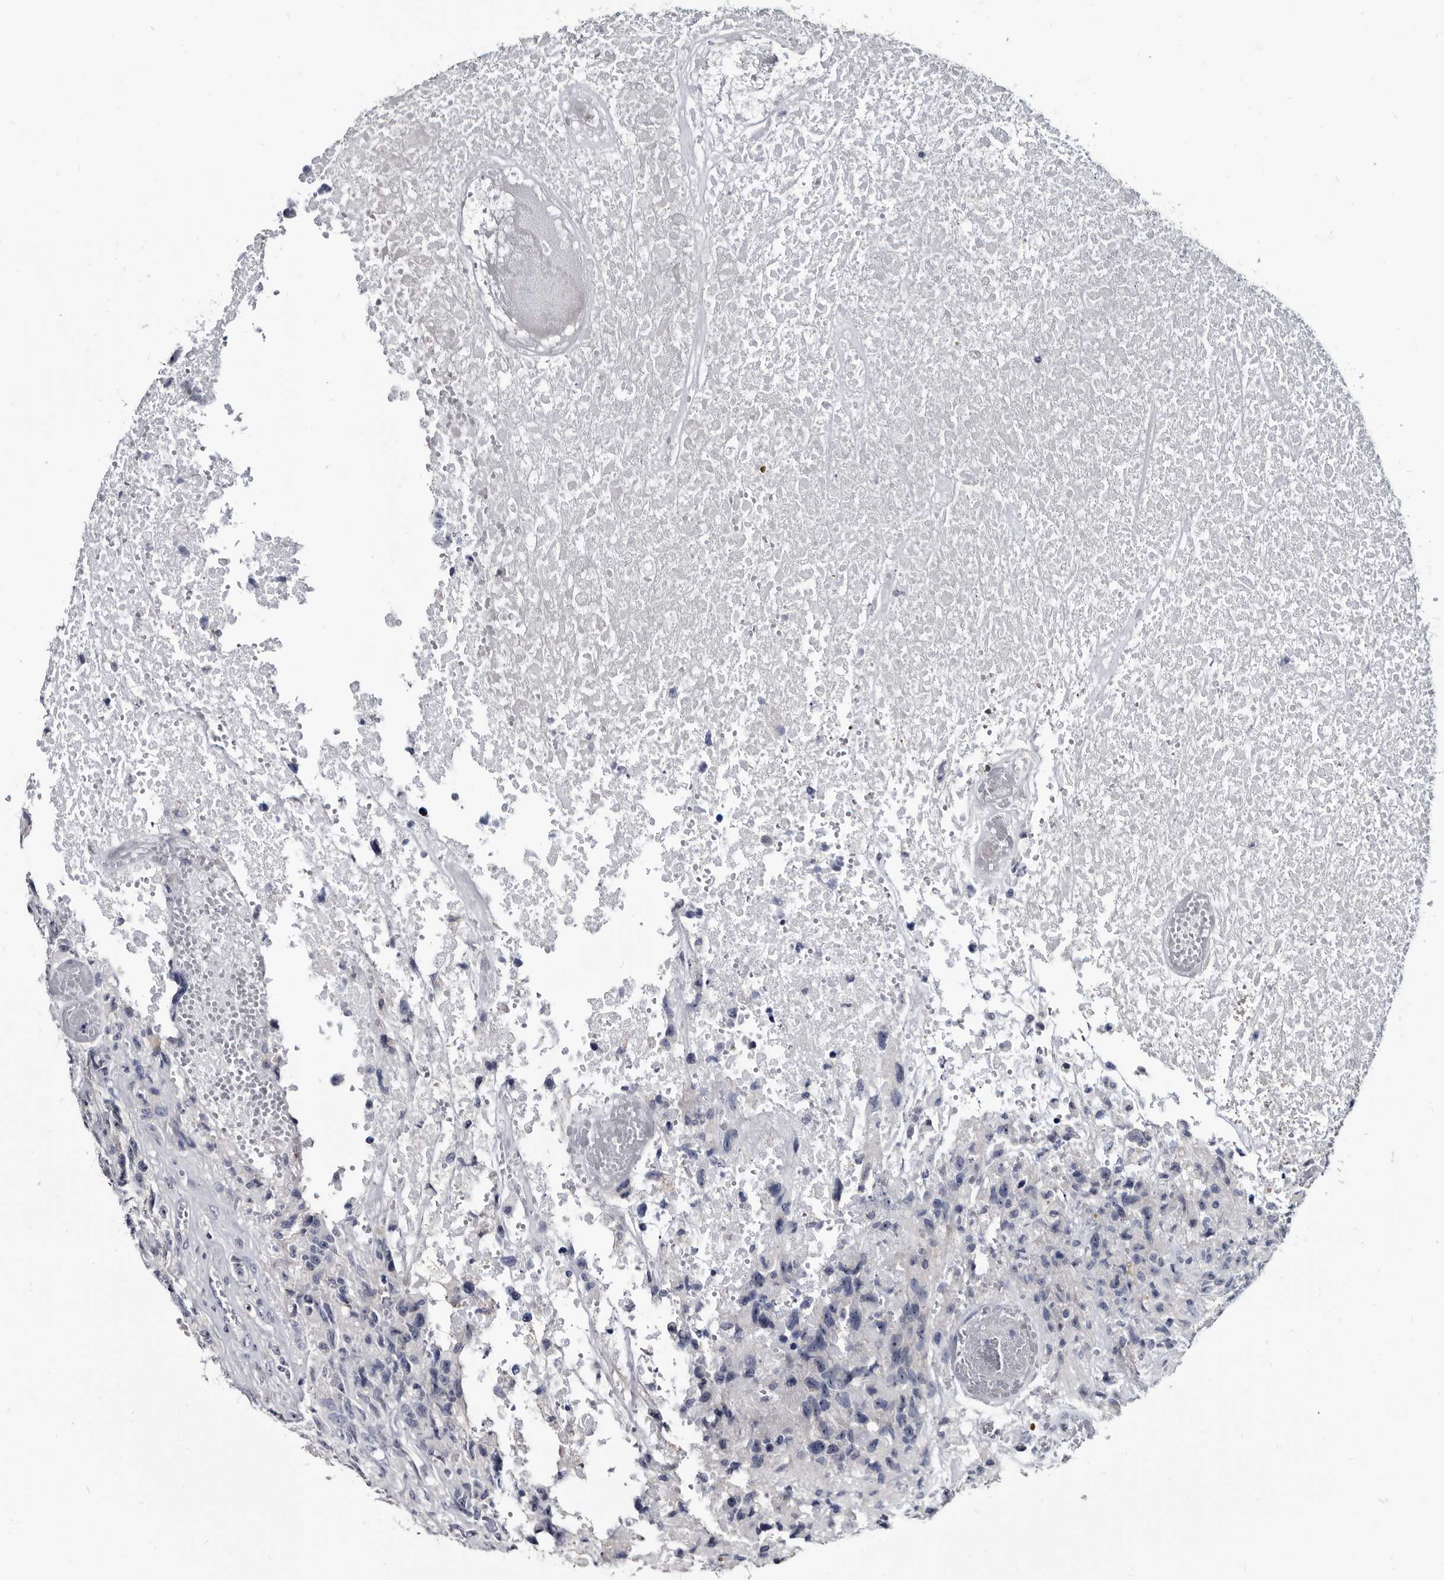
{"staining": {"intensity": "negative", "quantity": "none", "location": "none"}, "tissue": "glioma", "cell_type": "Tumor cells", "image_type": "cancer", "snomed": [{"axis": "morphology", "description": "Glioma, malignant, High grade"}, {"axis": "topography", "description": "Brain"}], "caption": "Tumor cells are negative for brown protein staining in glioma.", "gene": "PRSS8", "patient": {"sex": "male", "age": 69}}